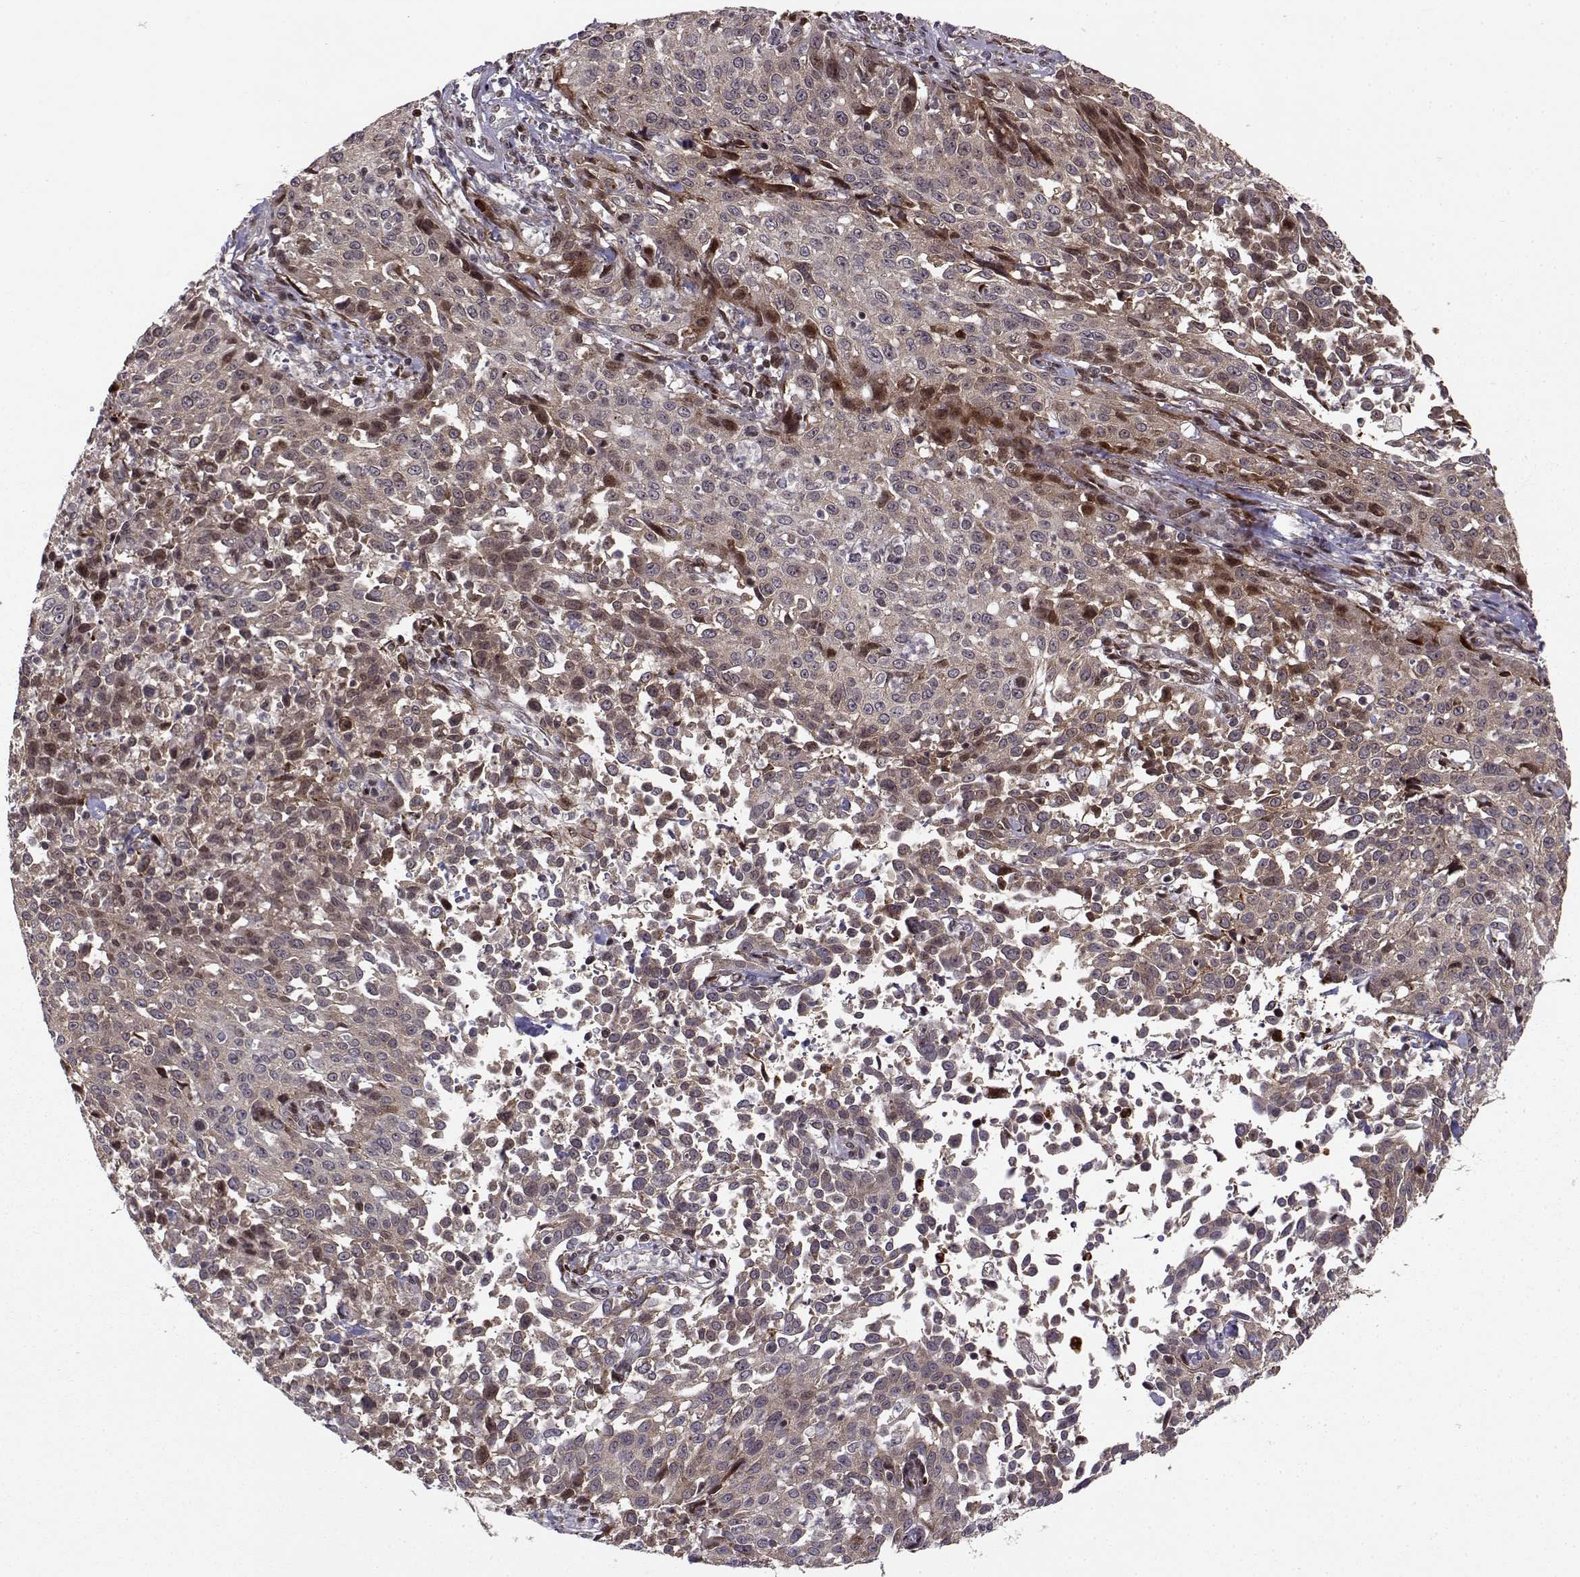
{"staining": {"intensity": "strong", "quantity": "<25%", "location": "cytoplasmic/membranous"}, "tissue": "cervical cancer", "cell_type": "Tumor cells", "image_type": "cancer", "snomed": [{"axis": "morphology", "description": "Squamous cell carcinoma, NOS"}, {"axis": "topography", "description": "Cervix"}], "caption": "Immunohistochemical staining of human squamous cell carcinoma (cervical) displays medium levels of strong cytoplasmic/membranous protein positivity in about <25% of tumor cells.", "gene": "RPL31", "patient": {"sex": "female", "age": 26}}